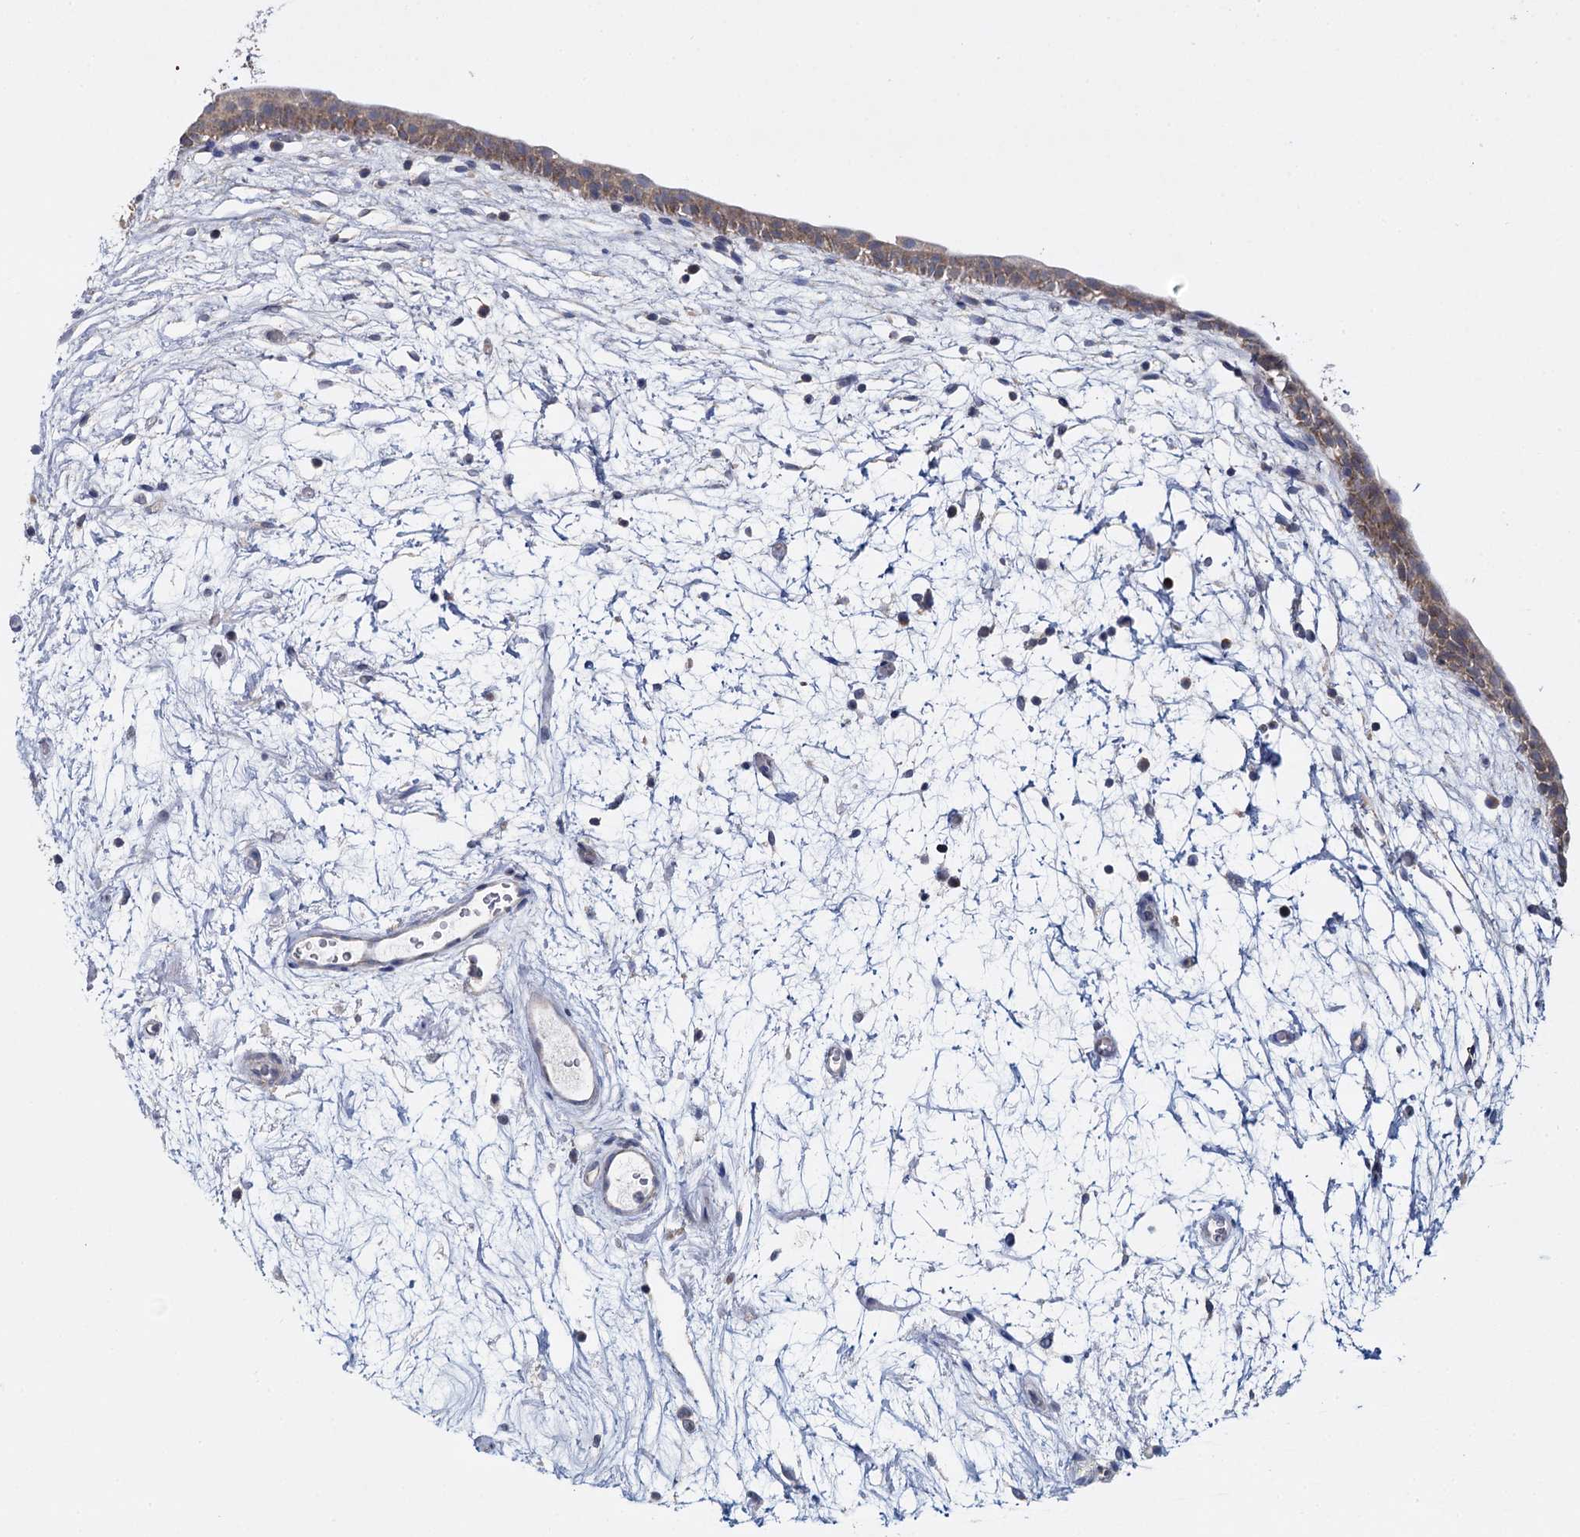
{"staining": {"intensity": "weak", "quantity": ">75%", "location": "cytoplasmic/membranous"}, "tissue": "urinary bladder", "cell_type": "Urothelial cells", "image_type": "normal", "snomed": [{"axis": "morphology", "description": "Normal tissue, NOS"}, {"axis": "topography", "description": "Urinary bladder"}], "caption": "Protein positivity by immunohistochemistry (IHC) exhibits weak cytoplasmic/membranous positivity in approximately >75% of urothelial cells in unremarkable urinary bladder. Using DAB (brown) and hematoxylin (blue) stains, captured at high magnification using brightfield microscopy.", "gene": "GSTM2", "patient": {"sex": "male", "age": 83}}